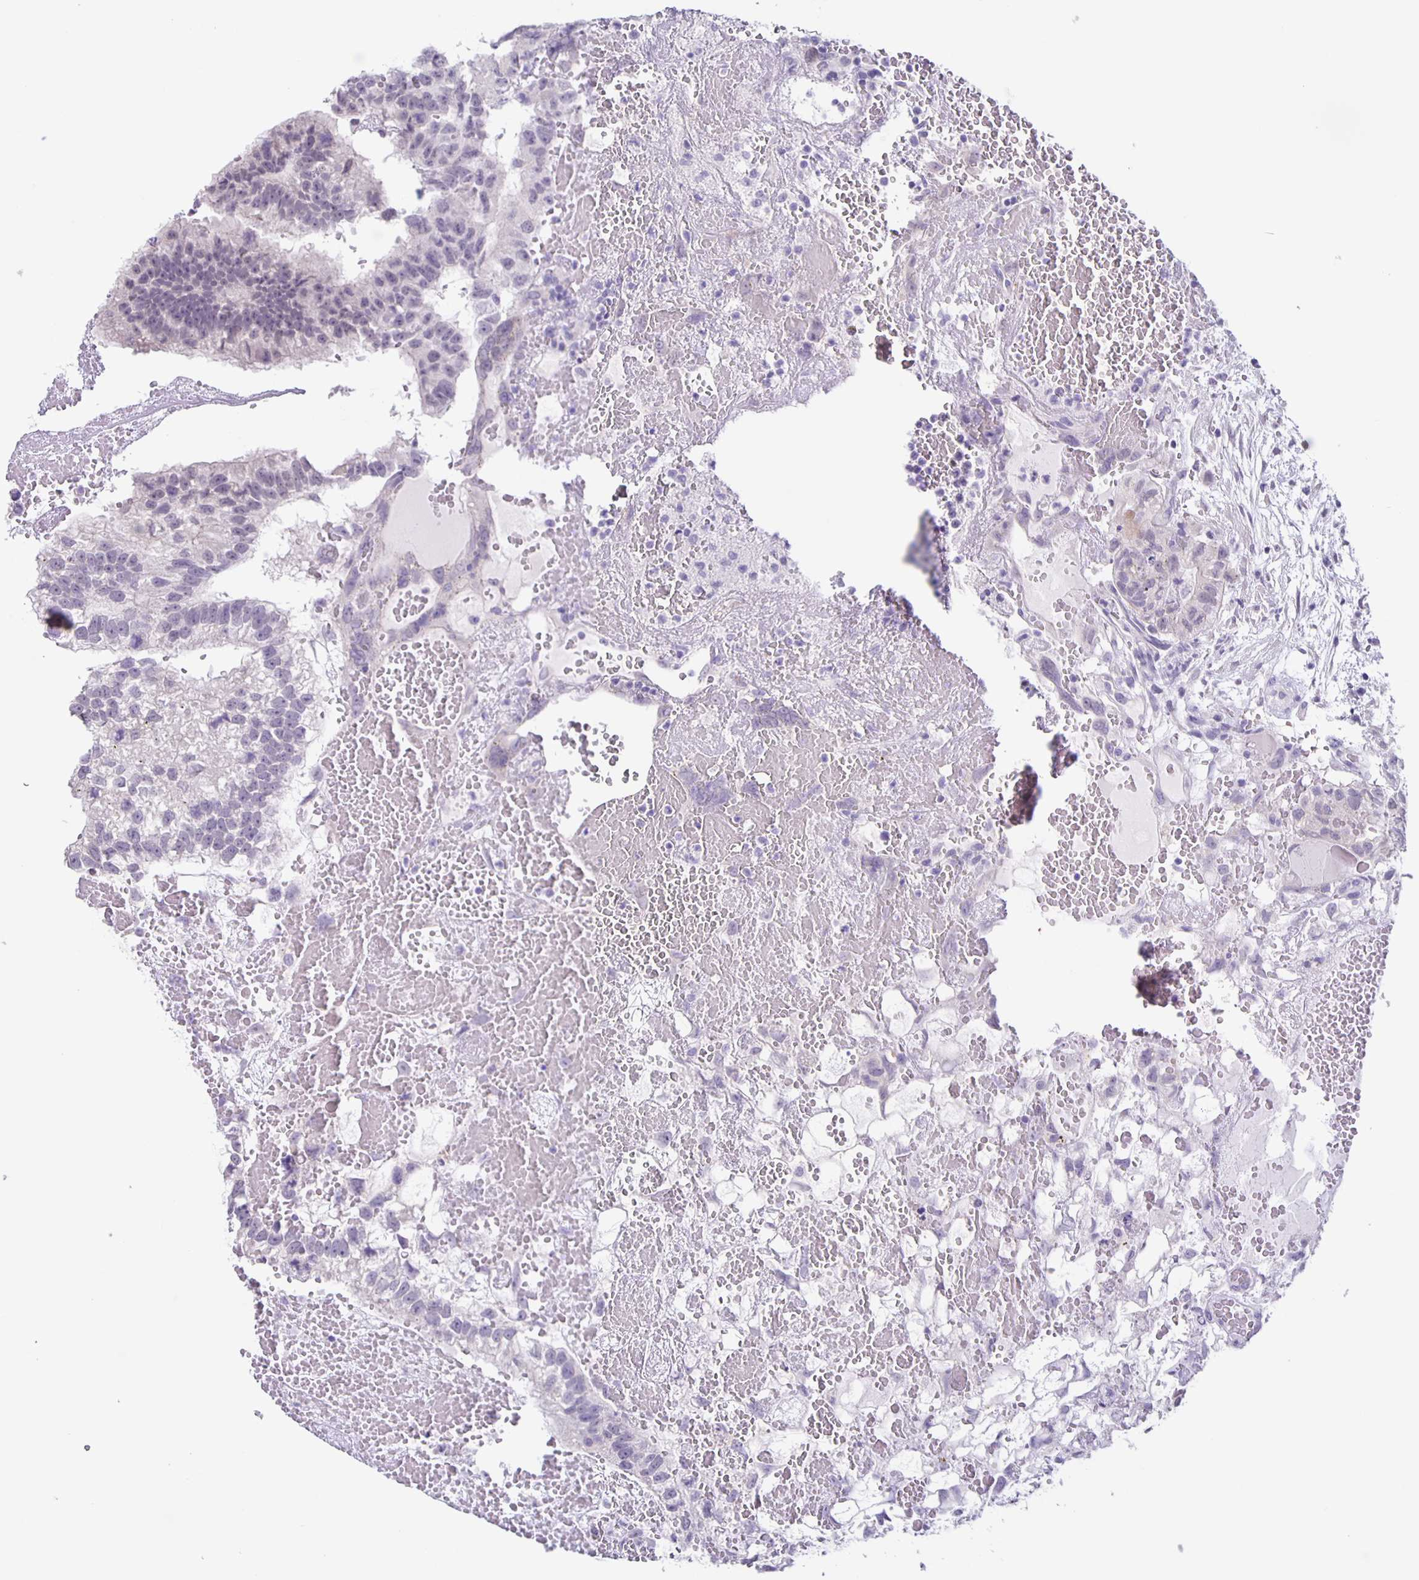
{"staining": {"intensity": "negative", "quantity": "none", "location": "none"}, "tissue": "testis cancer", "cell_type": "Tumor cells", "image_type": "cancer", "snomed": [{"axis": "morphology", "description": "Normal tissue, NOS"}, {"axis": "morphology", "description": "Carcinoma, Embryonal, NOS"}, {"axis": "topography", "description": "Testis"}], "caption": "There is no significant positivity in tumor cells of testis embryonal carcinoma.", "gene": "SLC12A3", "patient": {"sex": "male", "age": 32}}